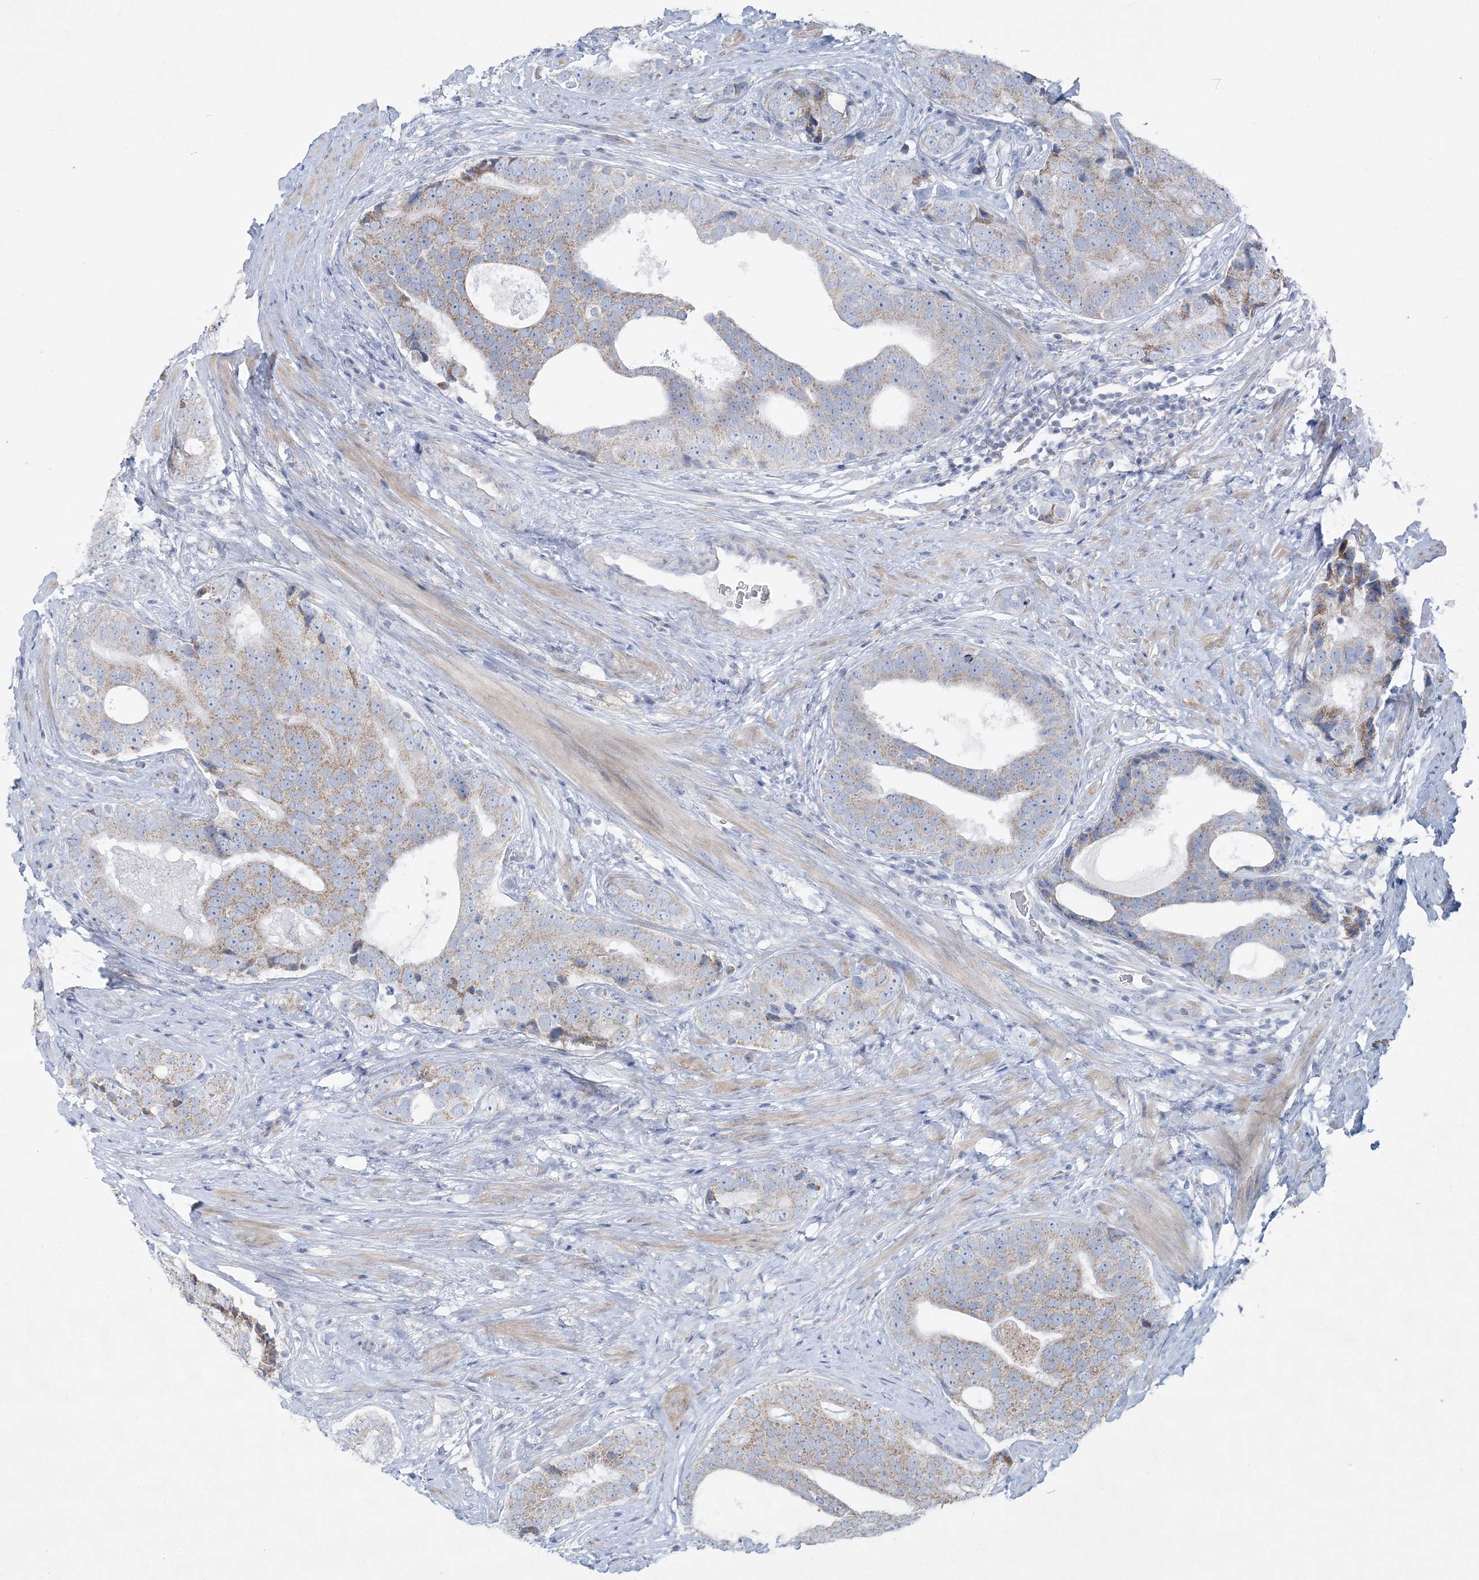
{"staining": {"intensity": "weak", "quantity": ">75%", "location": "cytoplasmic/membranous"}, "tissue": "prostate cancer", "cell_type": "Tumor cells", "image_type": "cancer", "snomed": [{"axis": "morphology", "description": "Adenocarcinoma, High grade"}, {"axis": "topography", "description": "Prostate"}], "caption": "IHC micrograph of neoplastic tissue: human prostate adenocarcinoma (high-grade) stained using immunohistochemistry reveals low levels of weak protein expression localized specifically in the cytoplasmic/membranous of tumor cells, appearing as a cytoplasmic/membranous brown color.", "gene": "TBC1D7", "patient": {"sex": "male", "age": 56}}